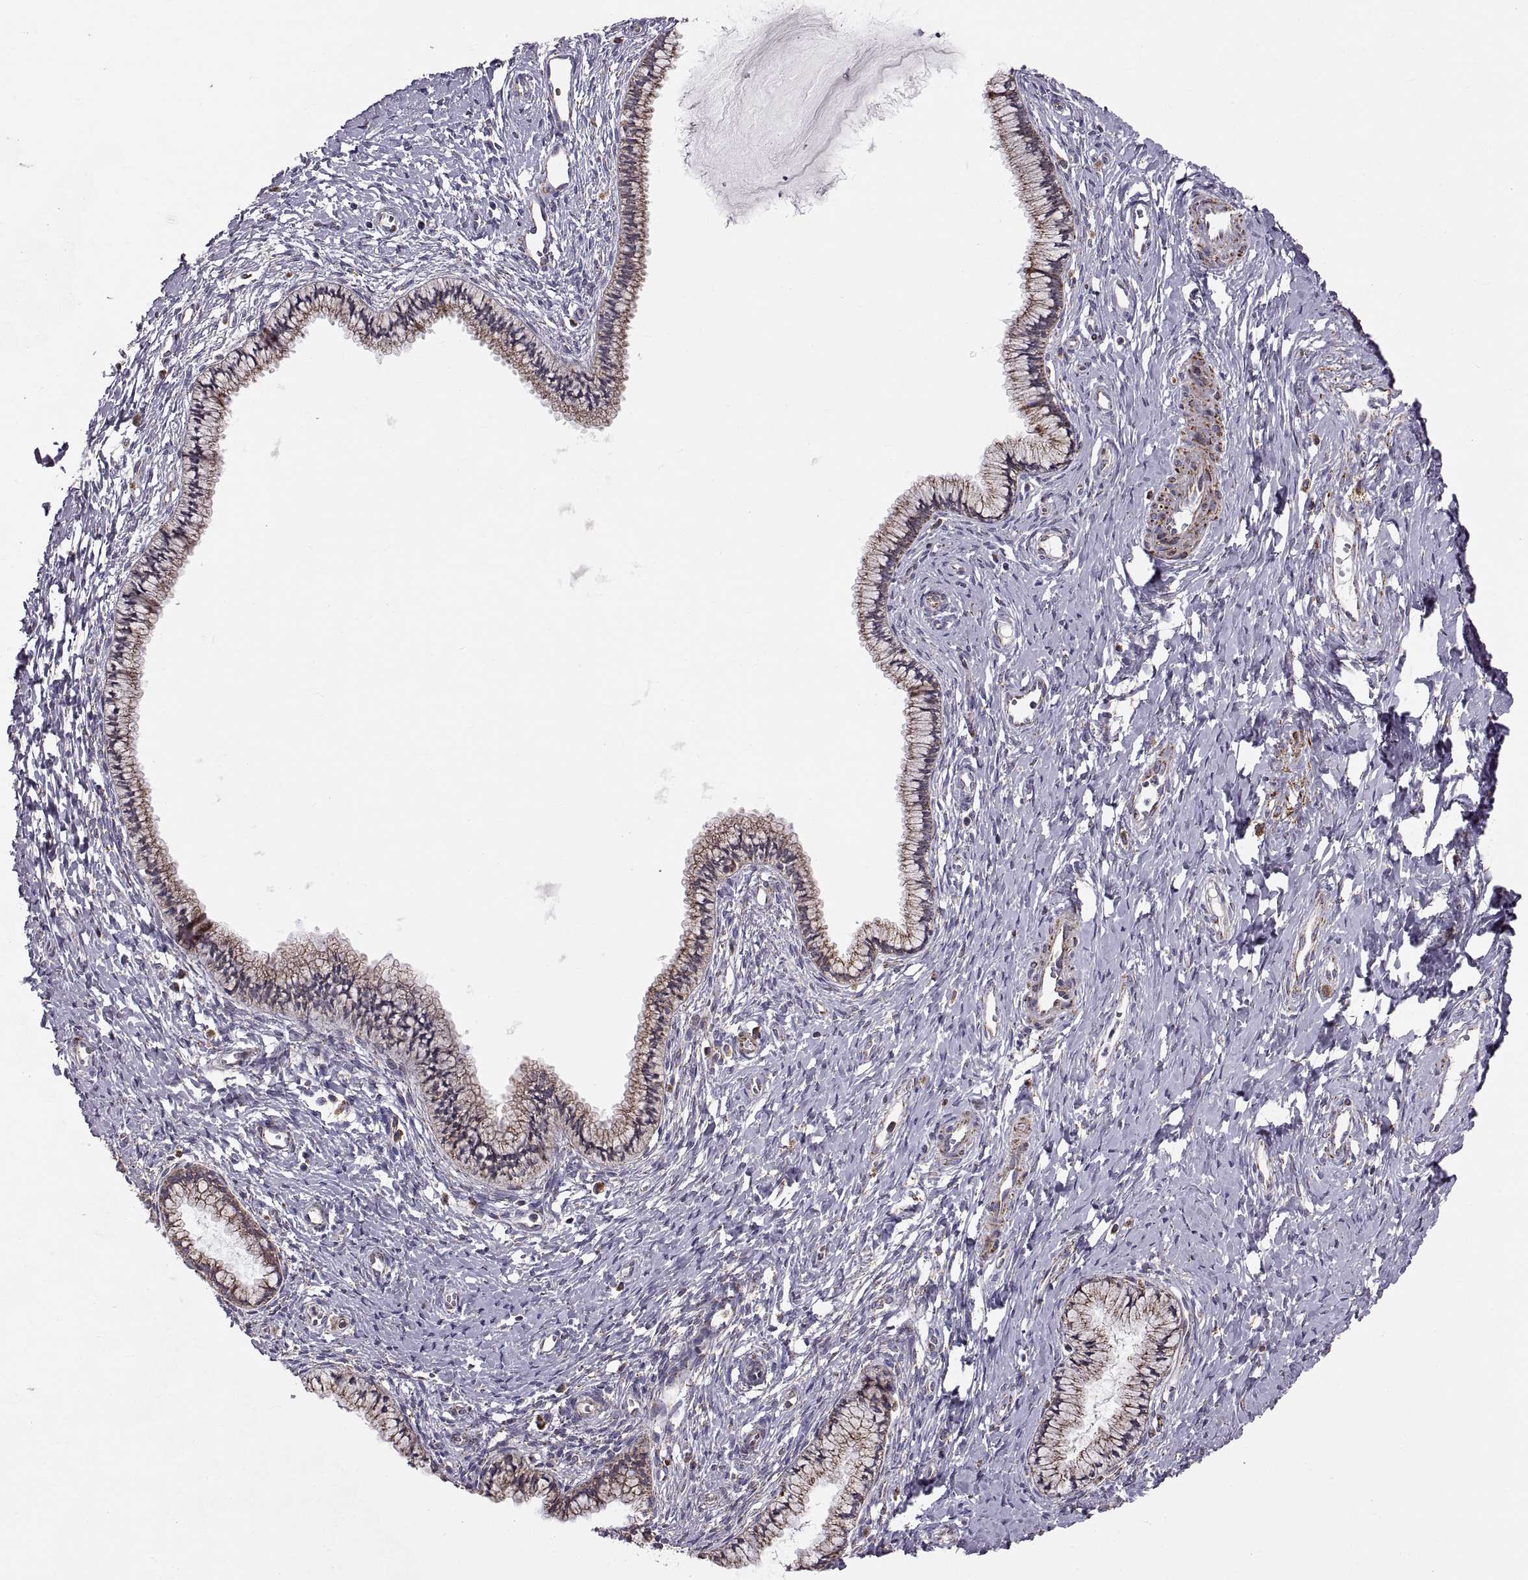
{"staining": {"intensity": "strong", "quantity": "25%-75%", "location": "cytoplasmic/membranous"}, "tissue": "cervix", "cell_type": "Glandular cells", "image_type": "normal", "snomed": [{"axis": "morphology", "description": "Normal tissue, NOS"}, {"axis": "topography", "description": "Cervix"}], "caption": "Immunohistochemistry (IHC) photomicrograph of normal cervix: cervix stained using IHC reveals high levels of strong protein expression localized specifically in the cytoplasmic/membranous of glandular cells, appearing as a cytoplasmic/membranous brown color.", "gene": "ARSD", "patient": {"sex": "female", "age": 40}}